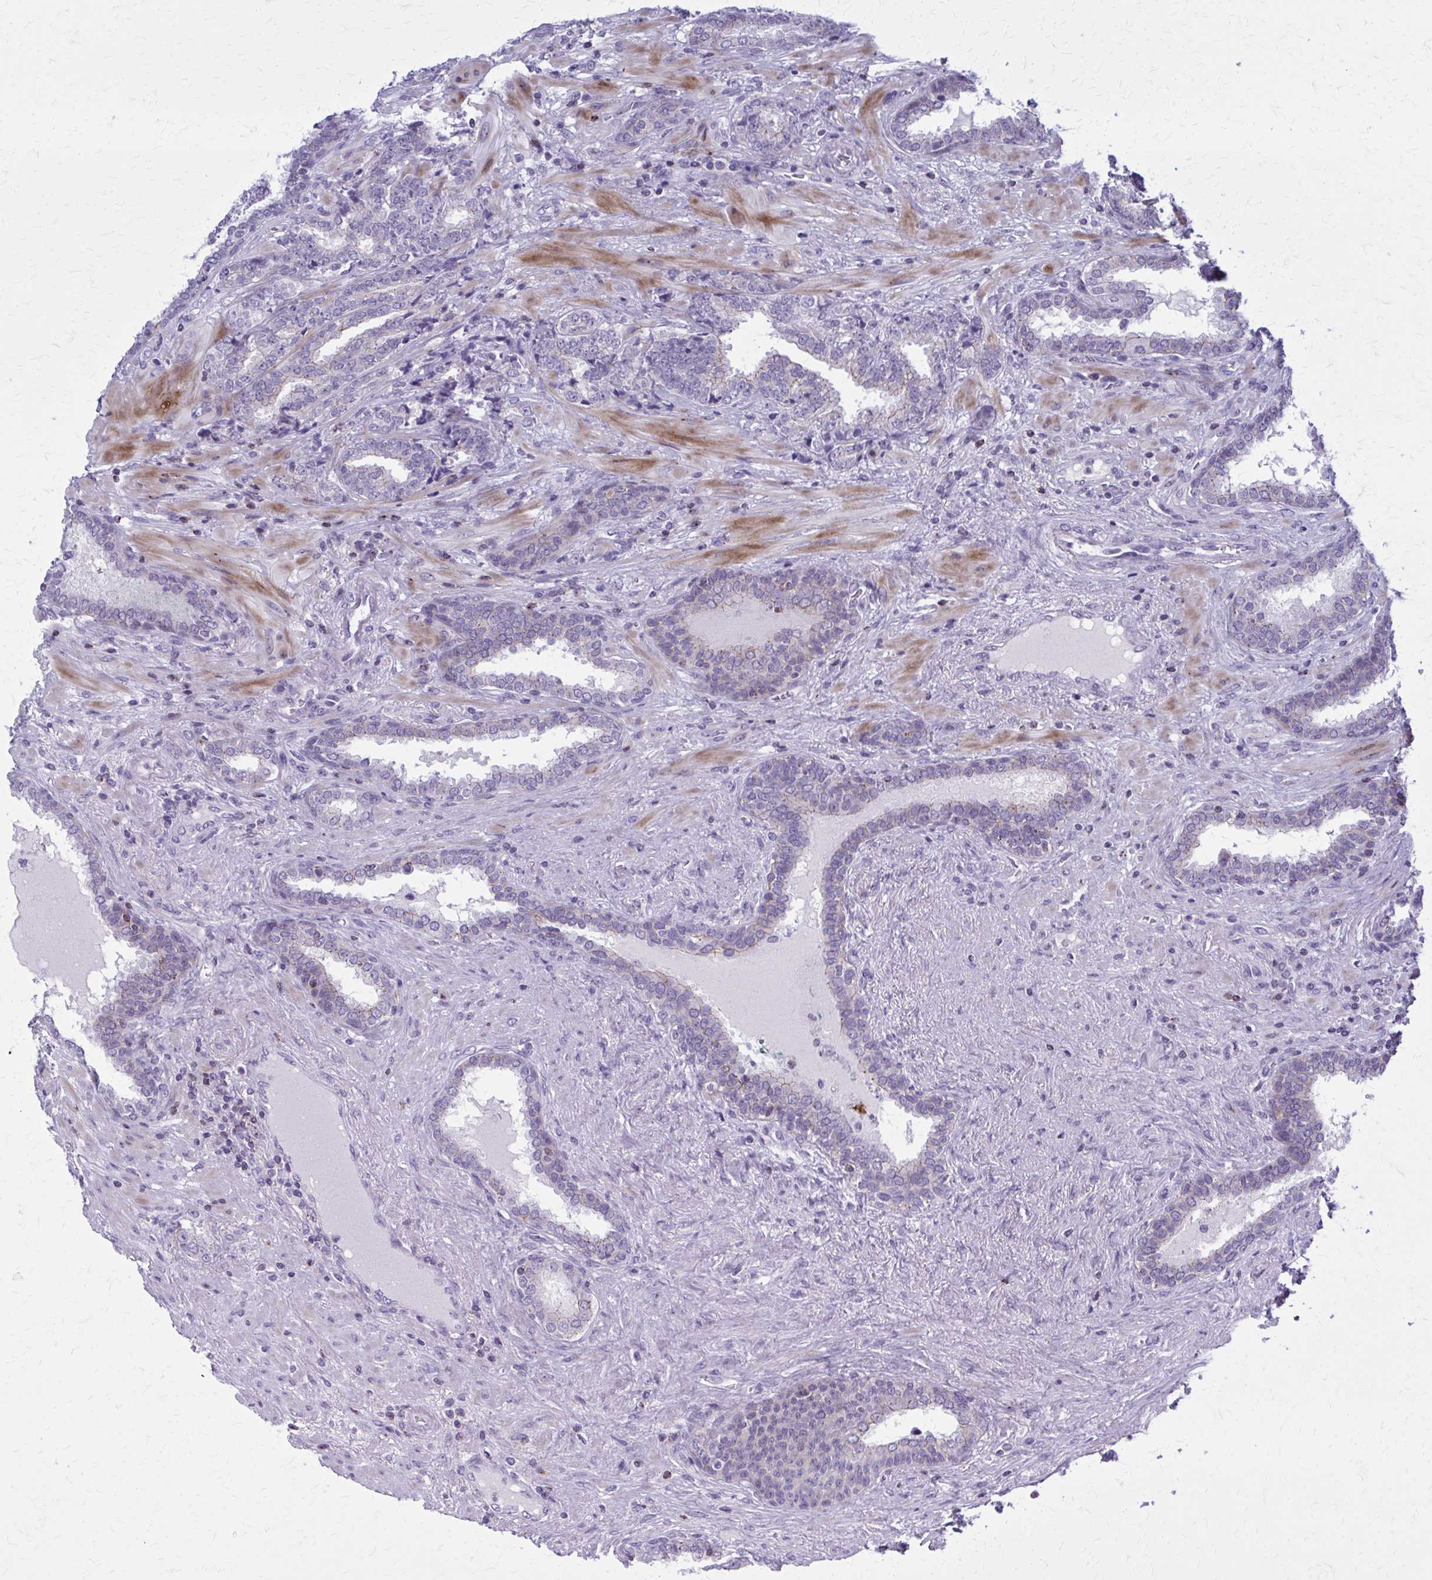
{"staining": {"intensity": "negative", "quantity": "none", "location": "none"}, "tissue": "prostate cancer", "cell_type": "Tumor cells", "image_type": "cancer", "snomed": [{"axis": "morphology", "description": "Adenocarcinoma, High grade"}, {"axis": "topography", "description": "Prostate"}], "caption": "High magnification brightfield microscopy of prostate high-grade adenocarcinoma stained with DAB (brown) and counterstained with hematoxylin (blue): tumor cells show no significant positivity.", "gene": "PEDS1", "patient": {"sex": "male", "age": 72}}